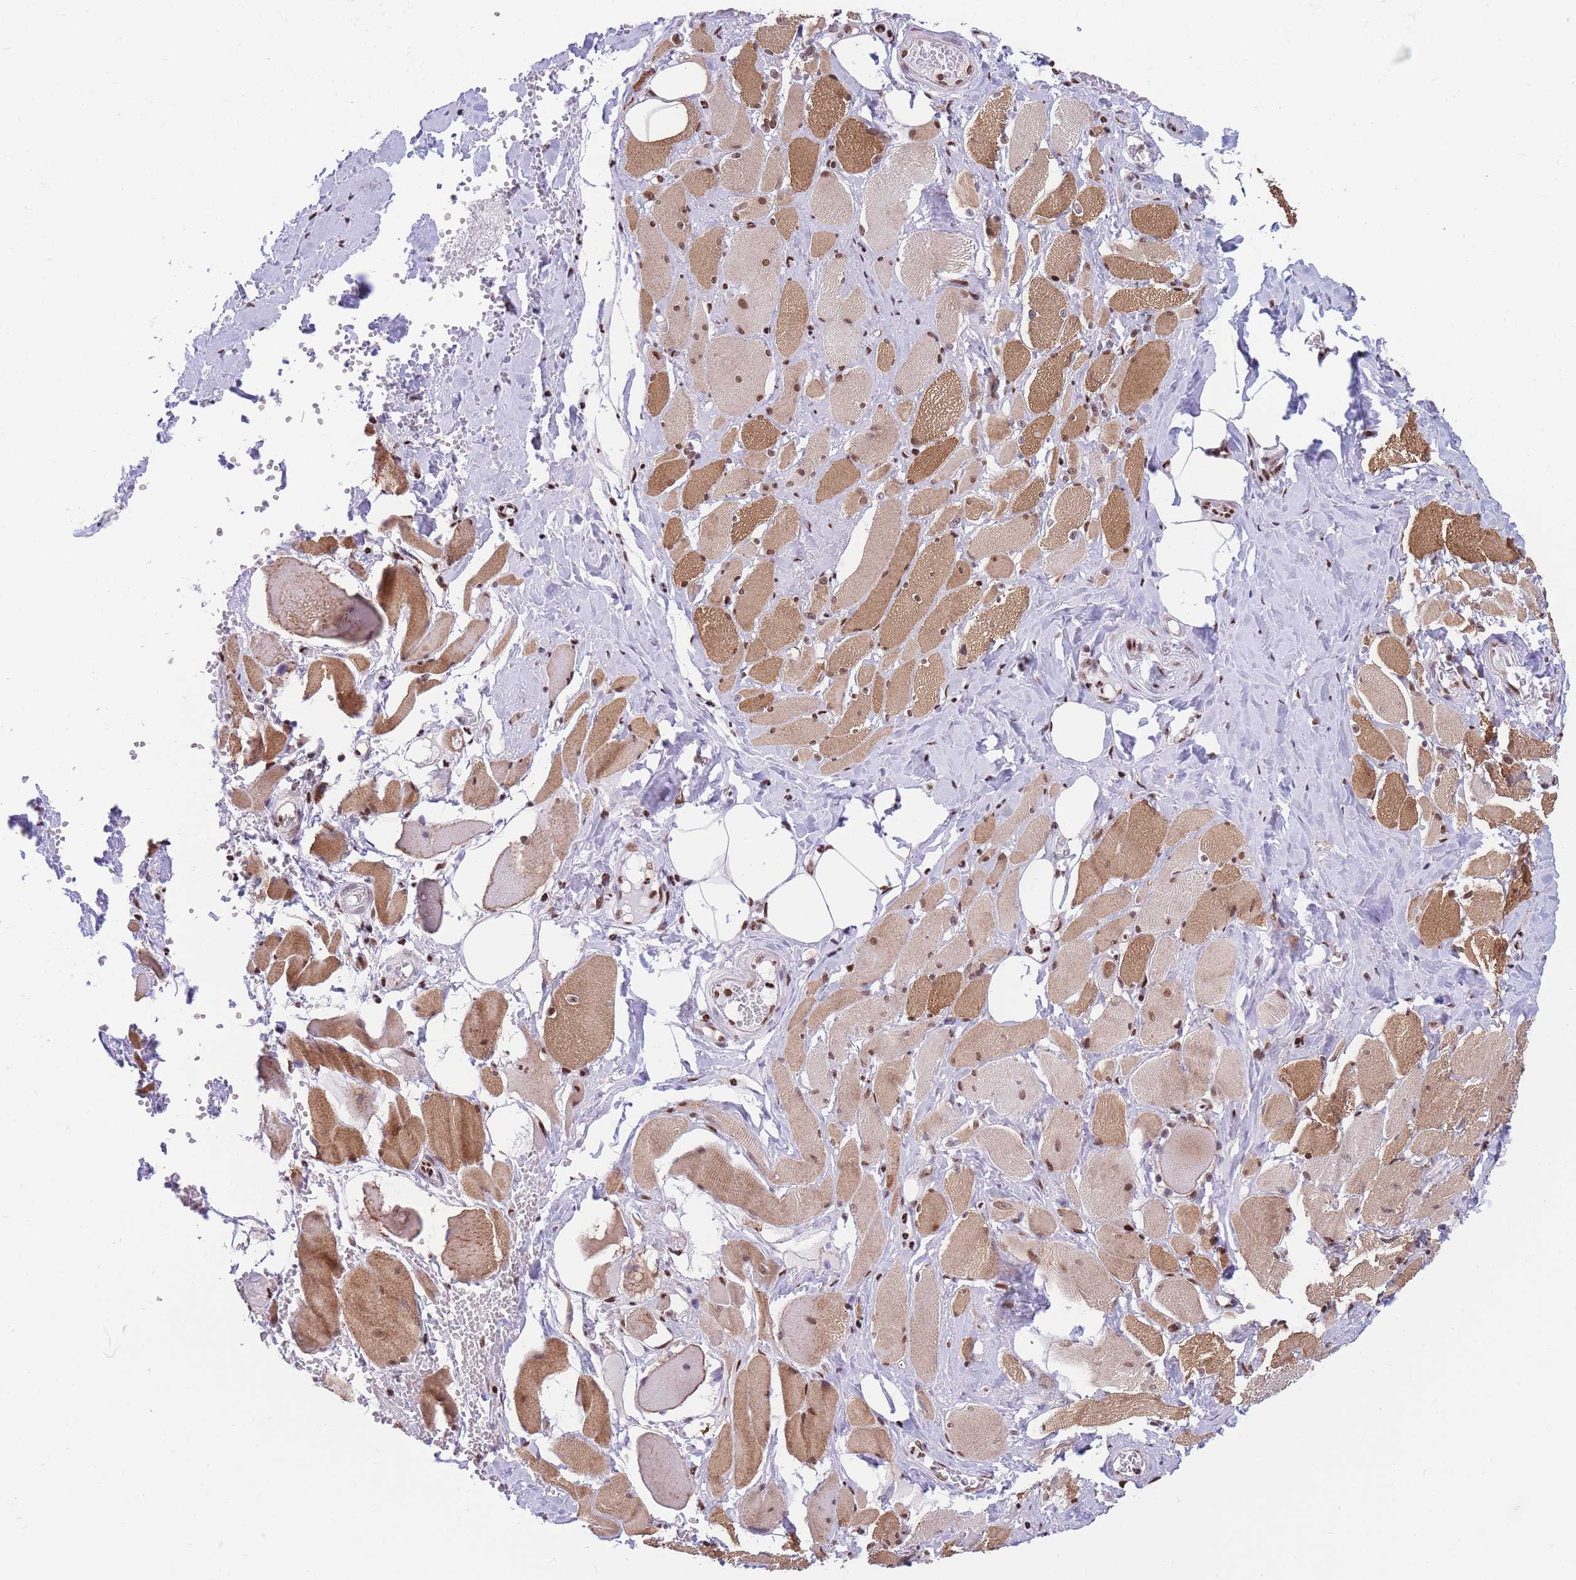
{"staining": {"intensity": "moderate", "quantity": ">75%", "location": "cytoplasmic/membranous,nuclear"}, "tissue": "skeletal muscle", "cell_type": "Myocytes", "image_type": "normal", "snomed": [{"axis": "morphology", "description": "Normal tissue, NOS"}, {"axis": "morphology", "description": "Basal cell carcinoma"}, {"axis": "topography", "description": "Skeletal muscle"}], "caption": "DAB immunohistochemical staining of benign skeletal muscle exhibits moderate cytoplasmic/membranous,nuclear protein staining in about >75% of myocytes. Nuclei are stained in blue.", "gene": "DNAJC3", "patient": {"sex": "female", "age": 64}}